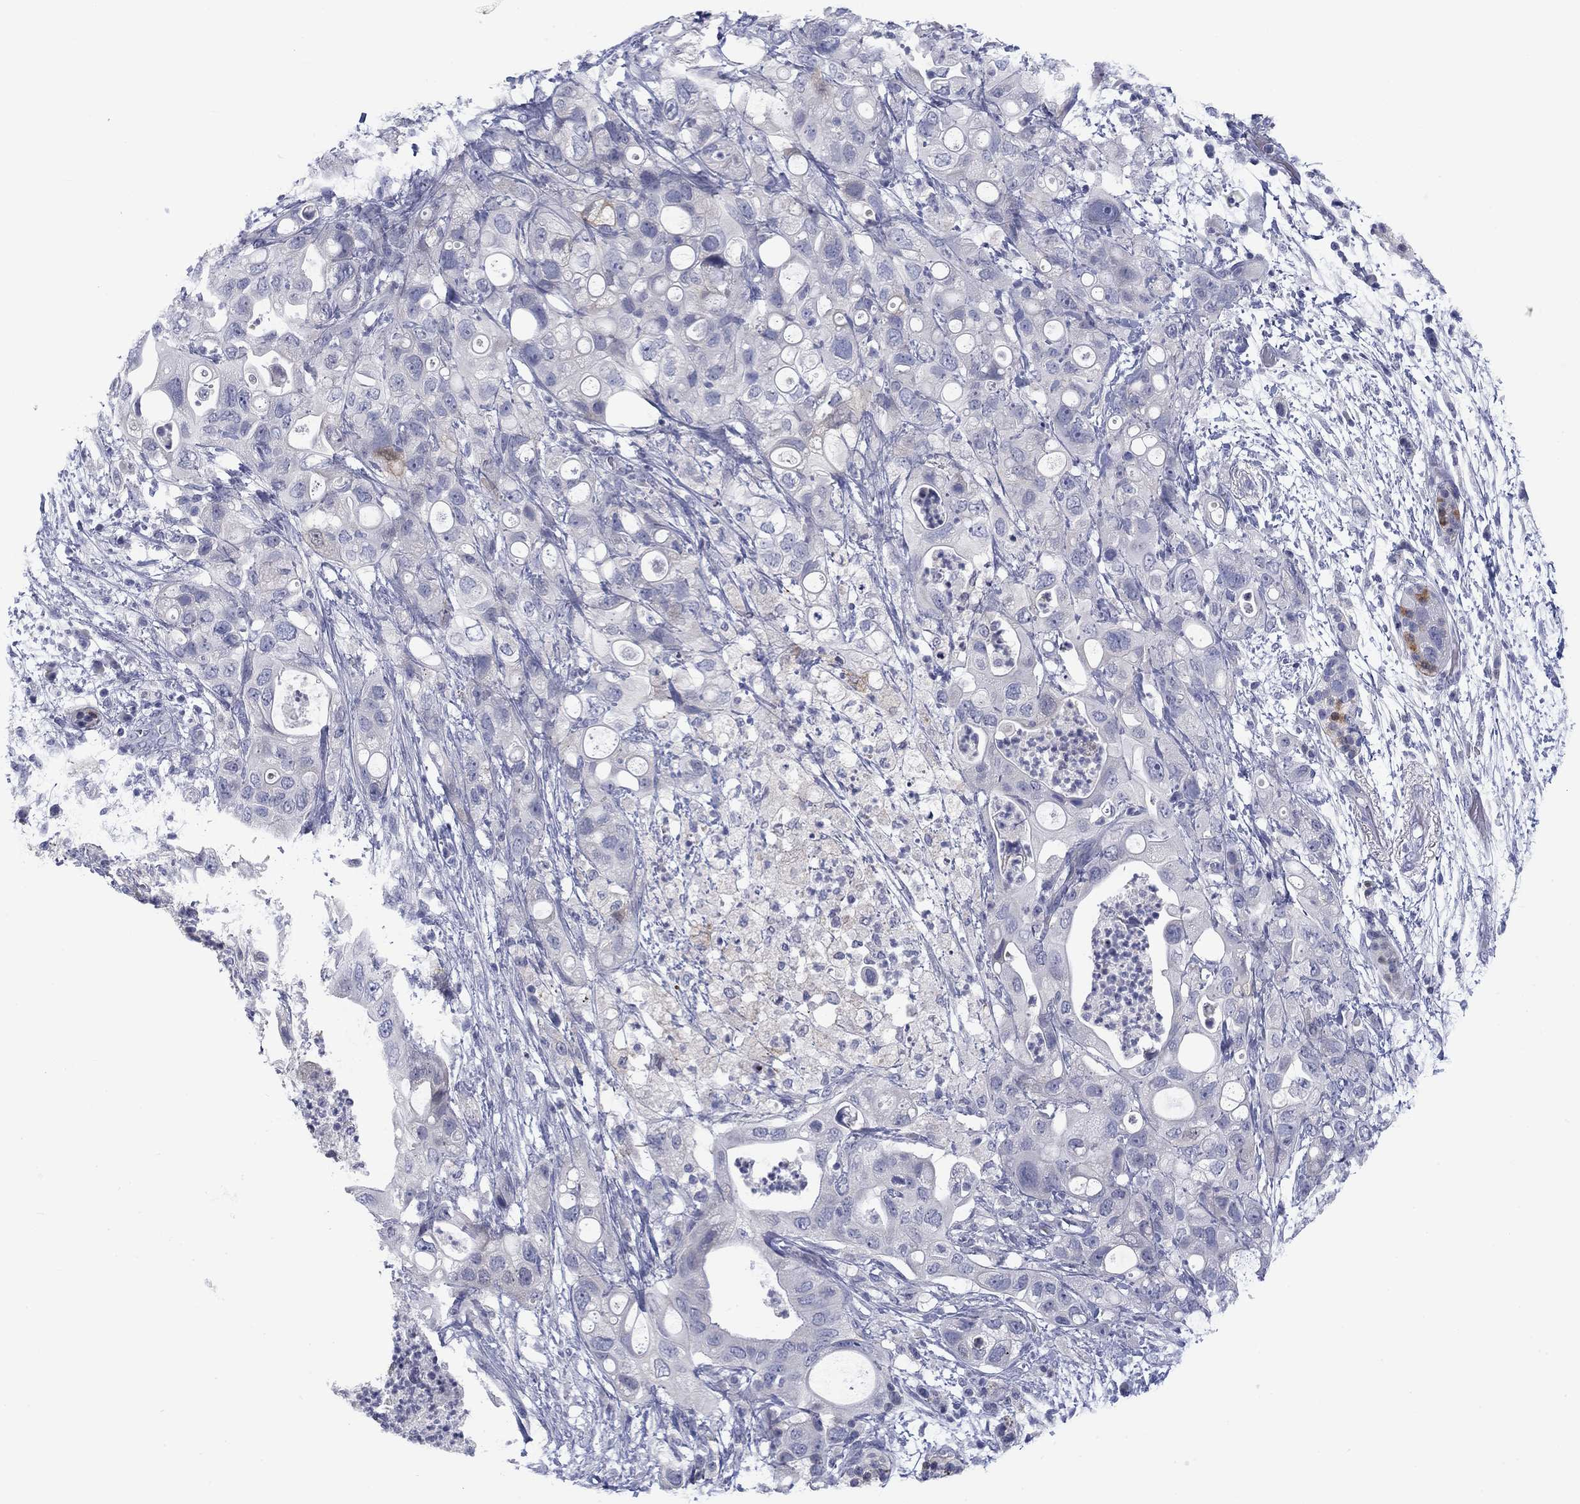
{"staining": {"intensity": "weak", "quantity": "<25%", "location": "cytoplasmic/membranous"}, "tissue": "pancreatic cancer", "cell_type": "Tumor cells", "image_type": "cancer", "snomed": [{"axis": "morphology", "description": "Adenocarcinoma, NOS"}, {"axis": "topography", "description": "Pancreas"}], "caption": "Tumor cells show no significant protein positivity in pancreatic adenocarcinoma.", "gene": "CALB1", "patient": {"sex": "female", "age": 72}}